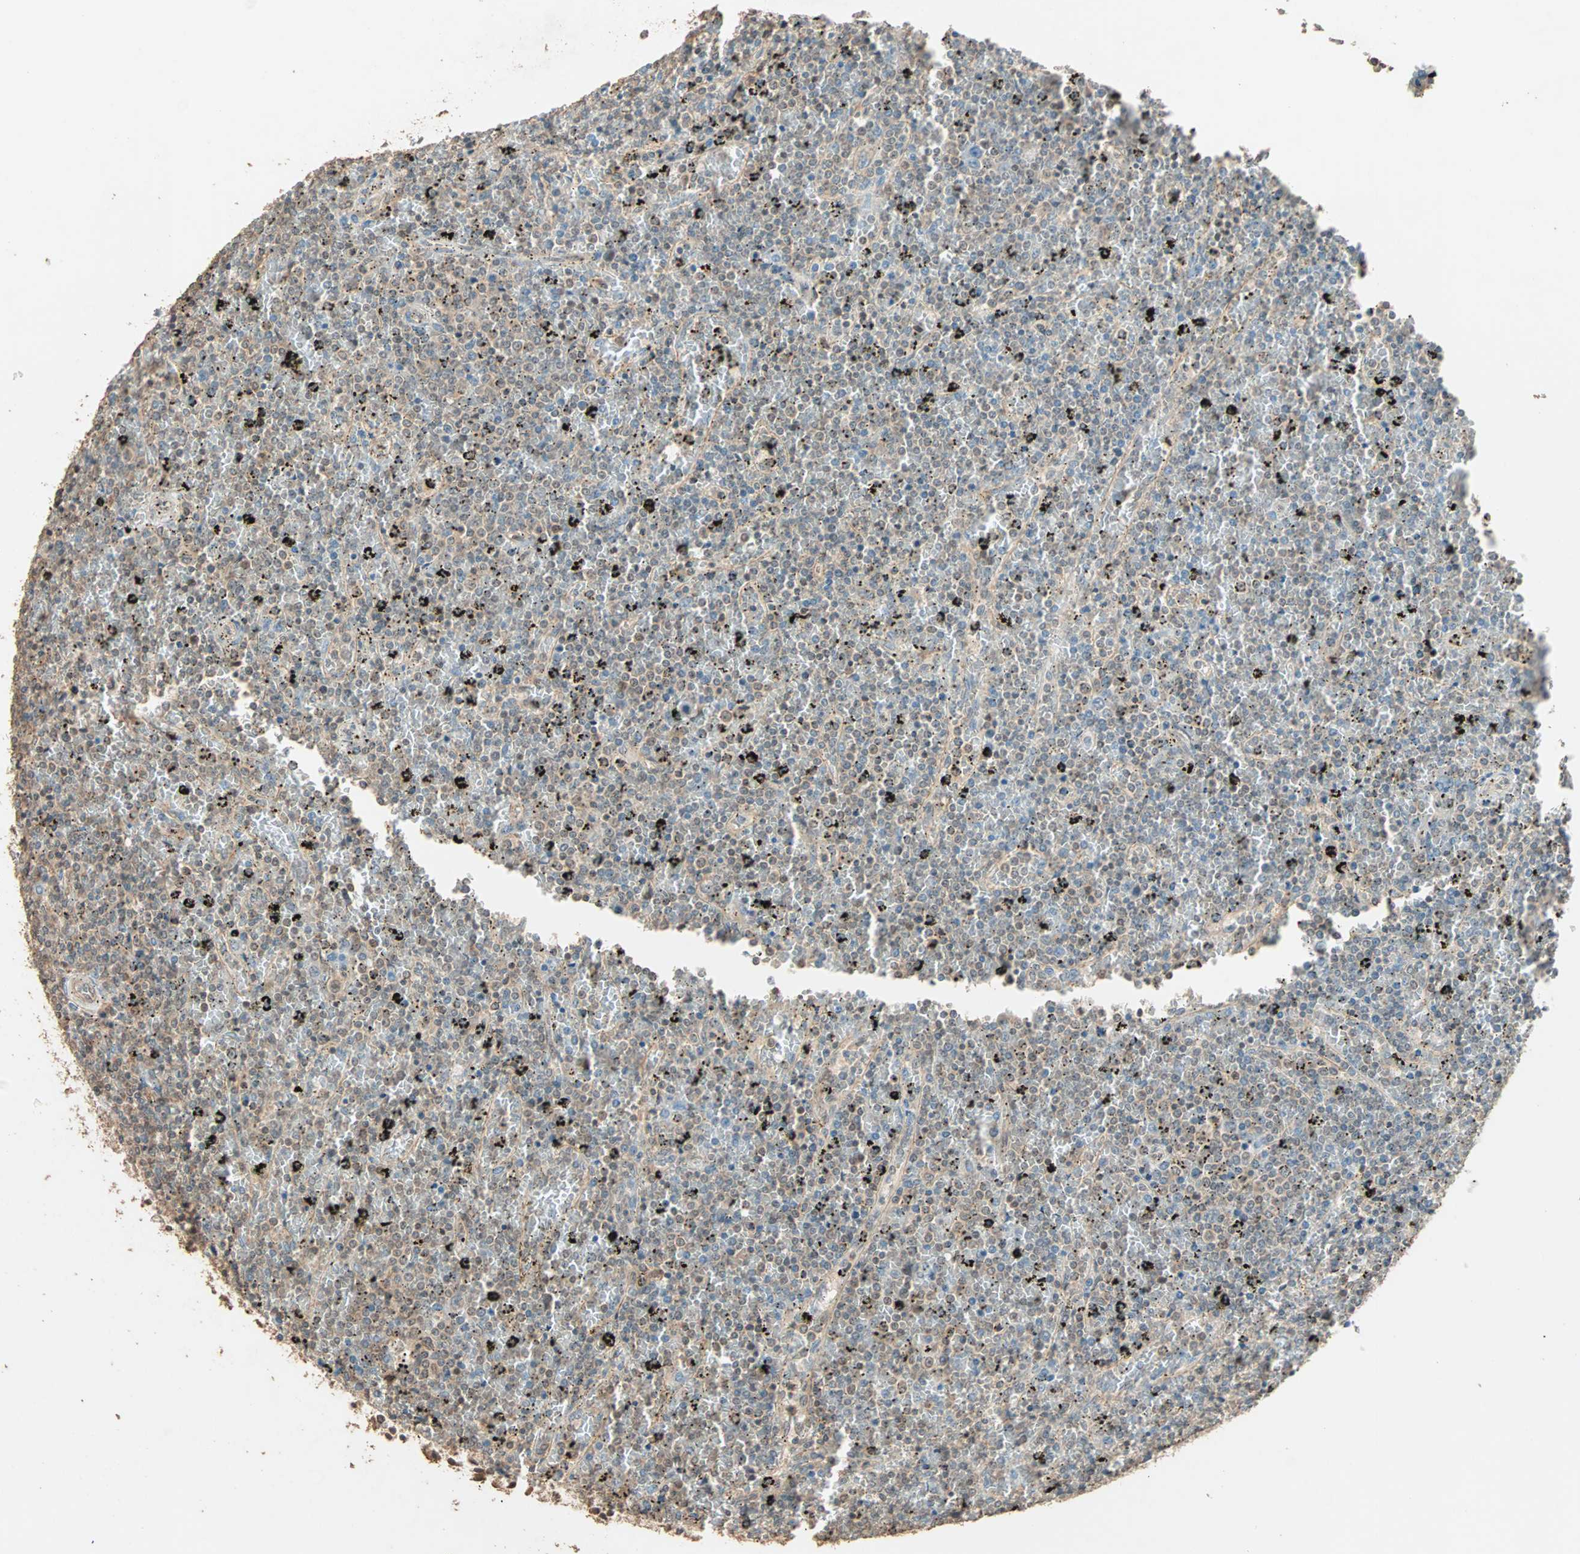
{"staining": {"intensity": "weak", "quantity": "25%-75%", "location": "cytoplasmic/membranous,nuclear"}, "tissue": "lymphoma", "cell_type": "Tumor cells", "image_type": "cancer", "snomed": [{"axis": "morphology", "description": "Malignant lymphoma, non-Hodgkin's type, Low grade"}, {"axis": "topography", "description": "Spleen"}], "caption": "Lymphoma was stained to show a protein in brown. There is low levels of weak cytoplasmic/membranous and nuclear positivity in approximately 25%-75% of tumor cells.", "gene": "ZBTB33", "patient": {"sex": "female", "age": 77}}